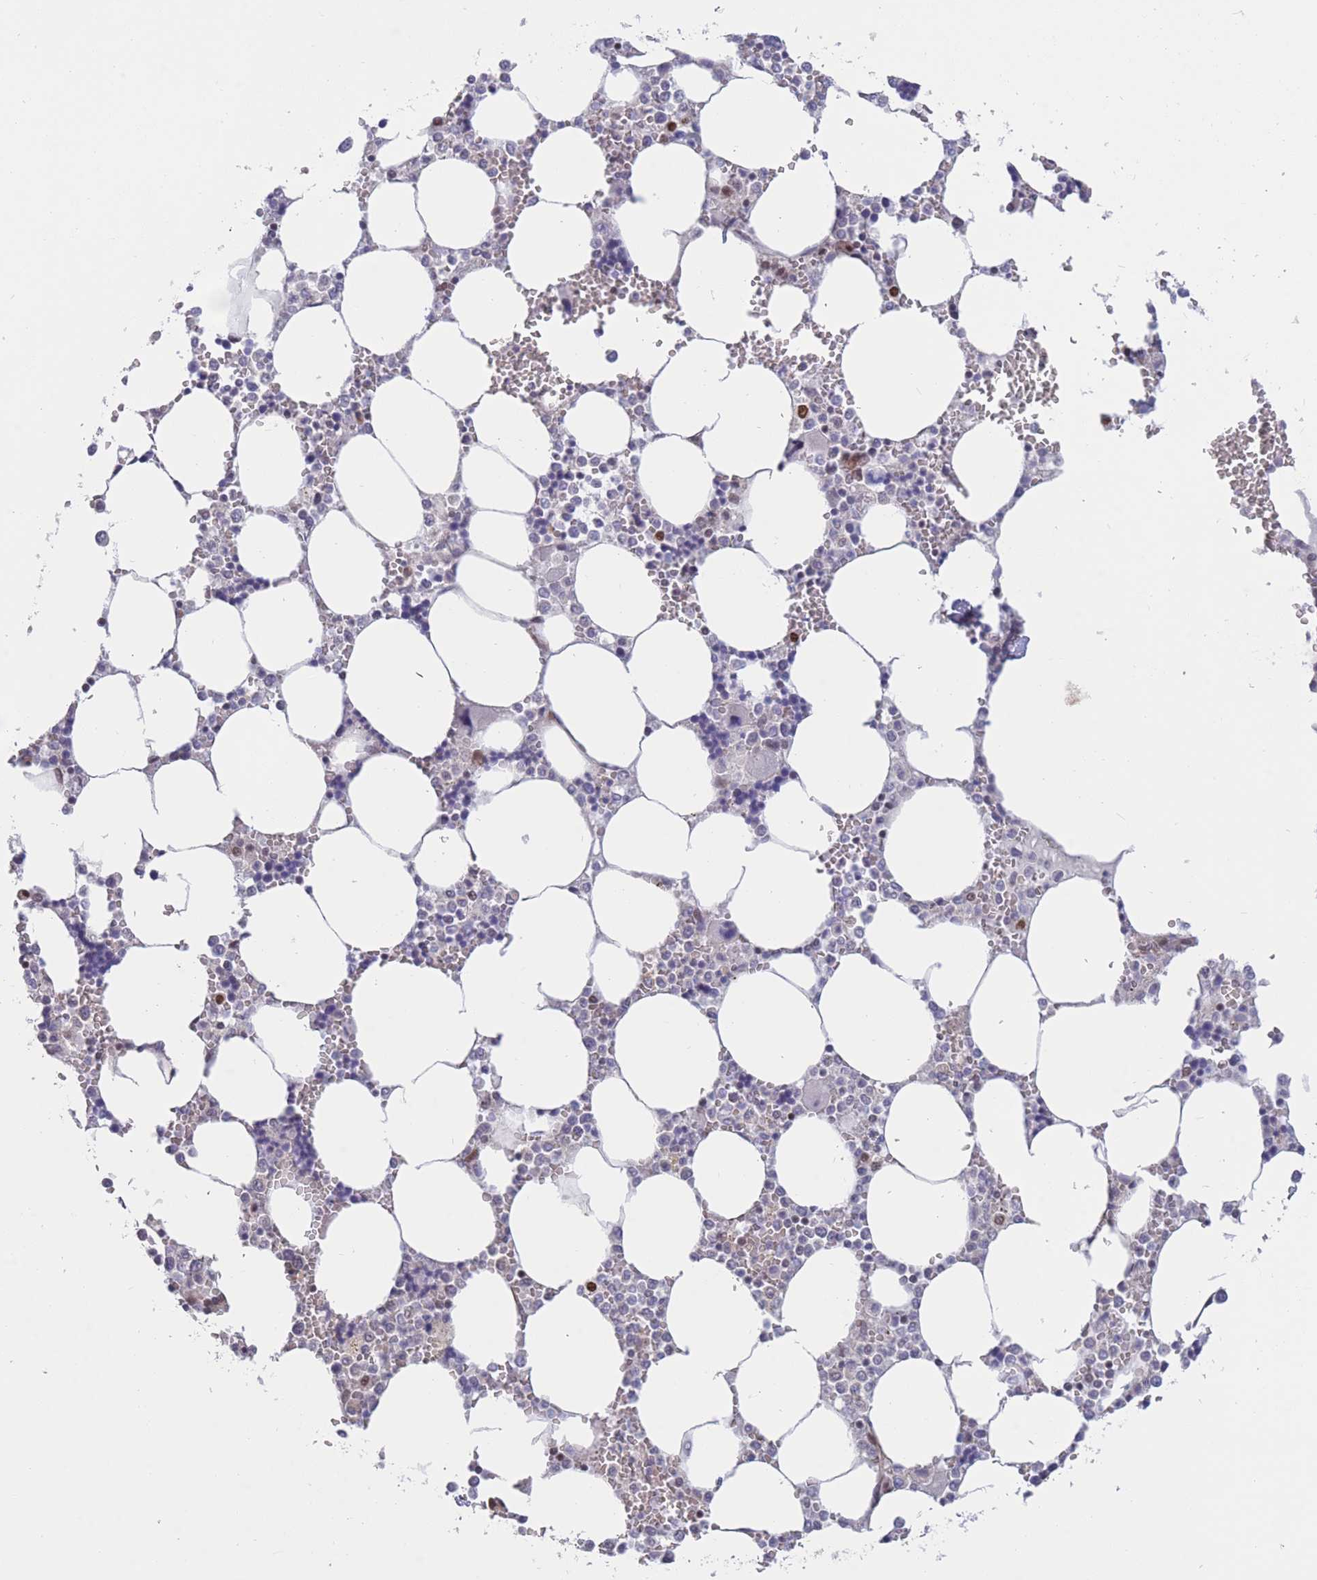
{"staining": {"intensity": "negative", "quantity": "none", "location": "none"}, "tissue": "bone marrow", "cell_type": "Hematopoietic cells", "image_type": "normal", "snomed": [{"axis": "morphology", "description": "Normal tissue, NOS"}, {"axis": "topography", "description": "Bone marrow"}], "caption": "Immunohistochemistry (IHC) of unremarkable human bone marrow exhibits no staining in hematopoietic cells.", "gene": "BCL9L", "patient": {"sex": "male", "age": 64}}